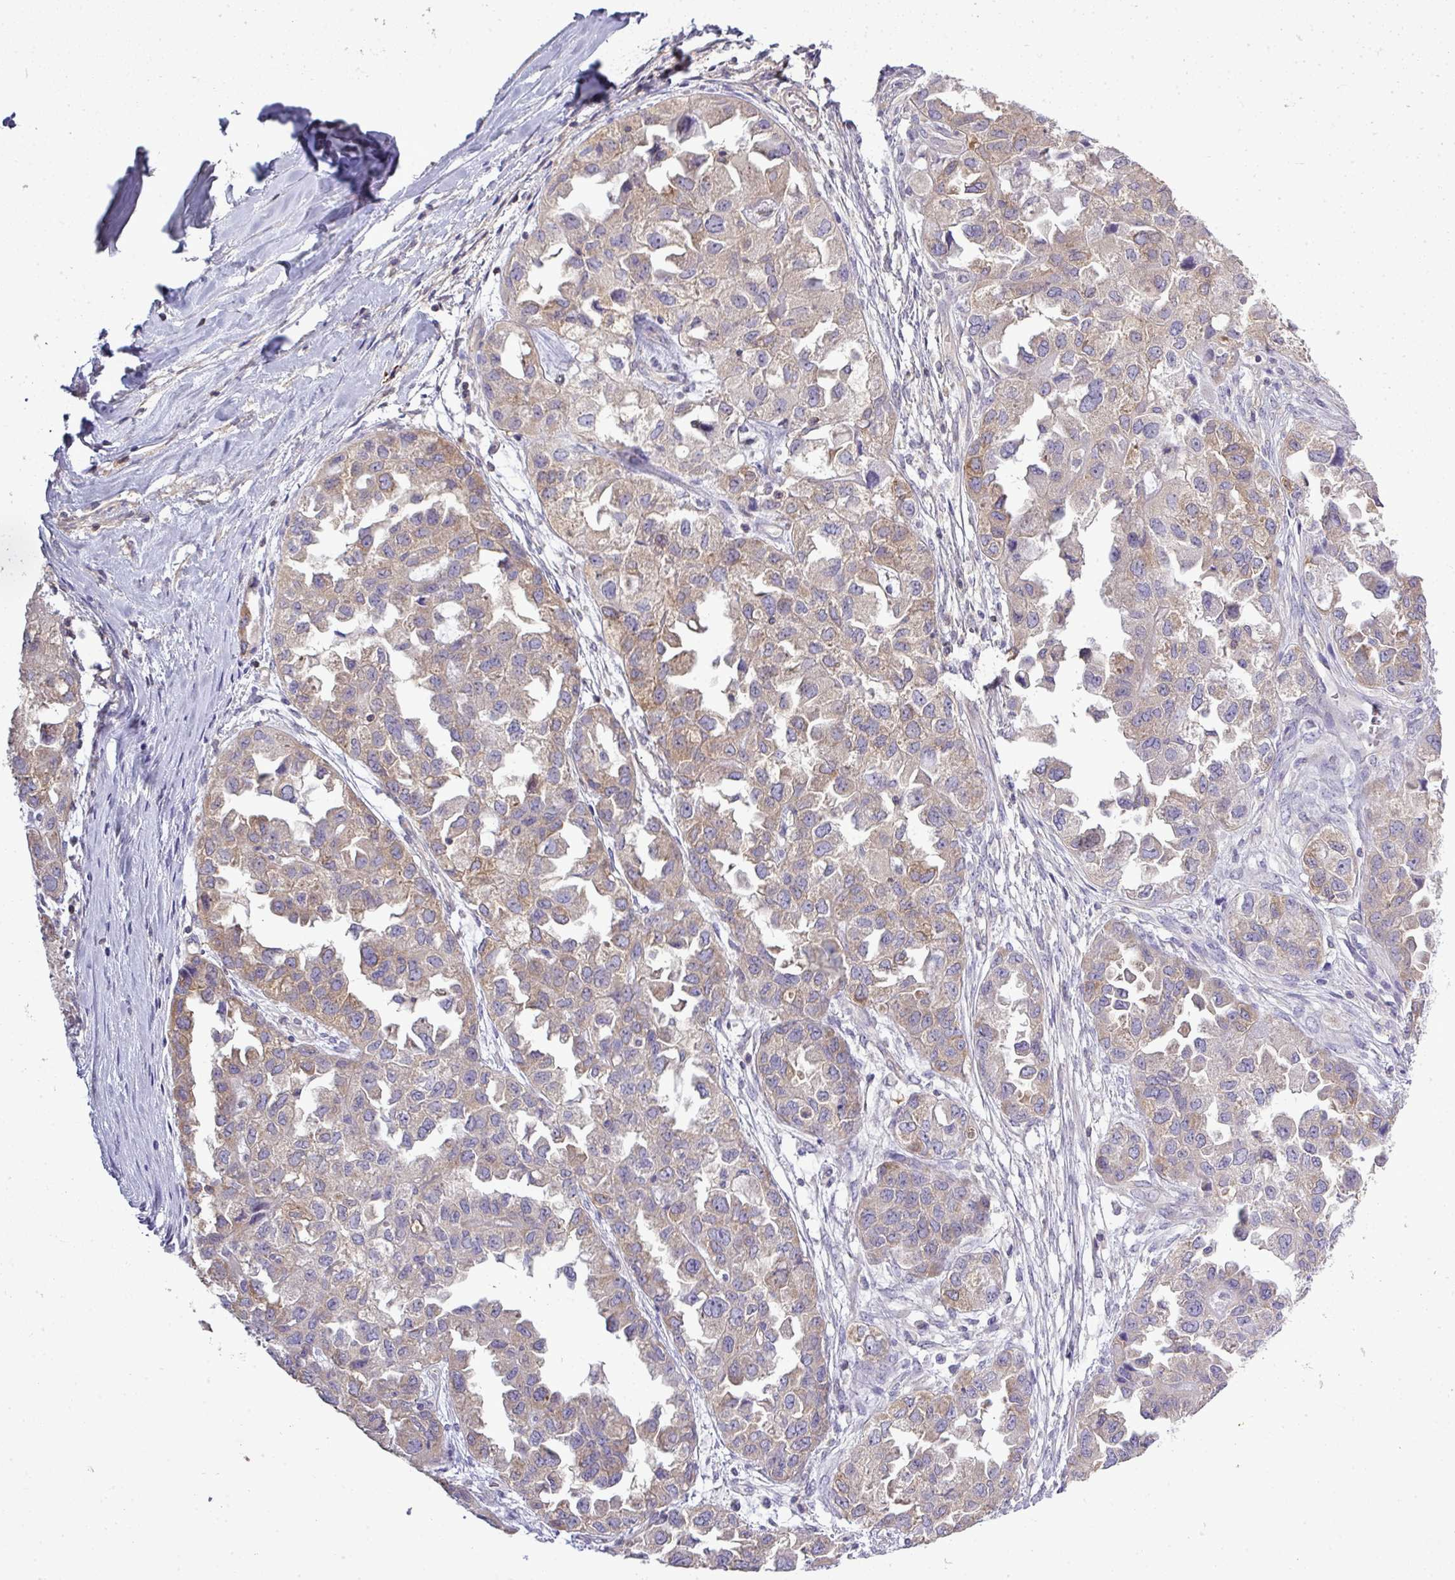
{"staining": {"intensity": "weak", "quantity": "25%-75%", "location": "cytoplasmic/membranous"}, "tissue": "ovarian cancer", "cell_type": "Tumor cells", "image_type": "cancer", "snomed": [{"axis": "morphology", "description": "Cystadenocarcinoma, serous, NOS"}, {"axis": "topography", "description": "Ovary"}], "caption": "IHC histopathology image of ovarian serous cystadenocarcinoma stained for a protein (brown), which displays low levels of weak cytoplasmic/membranous positivity in about 25%-75% of tumor cells.", "gene": "STAT5A", "patient": {"sex": "female", "age": 84}}